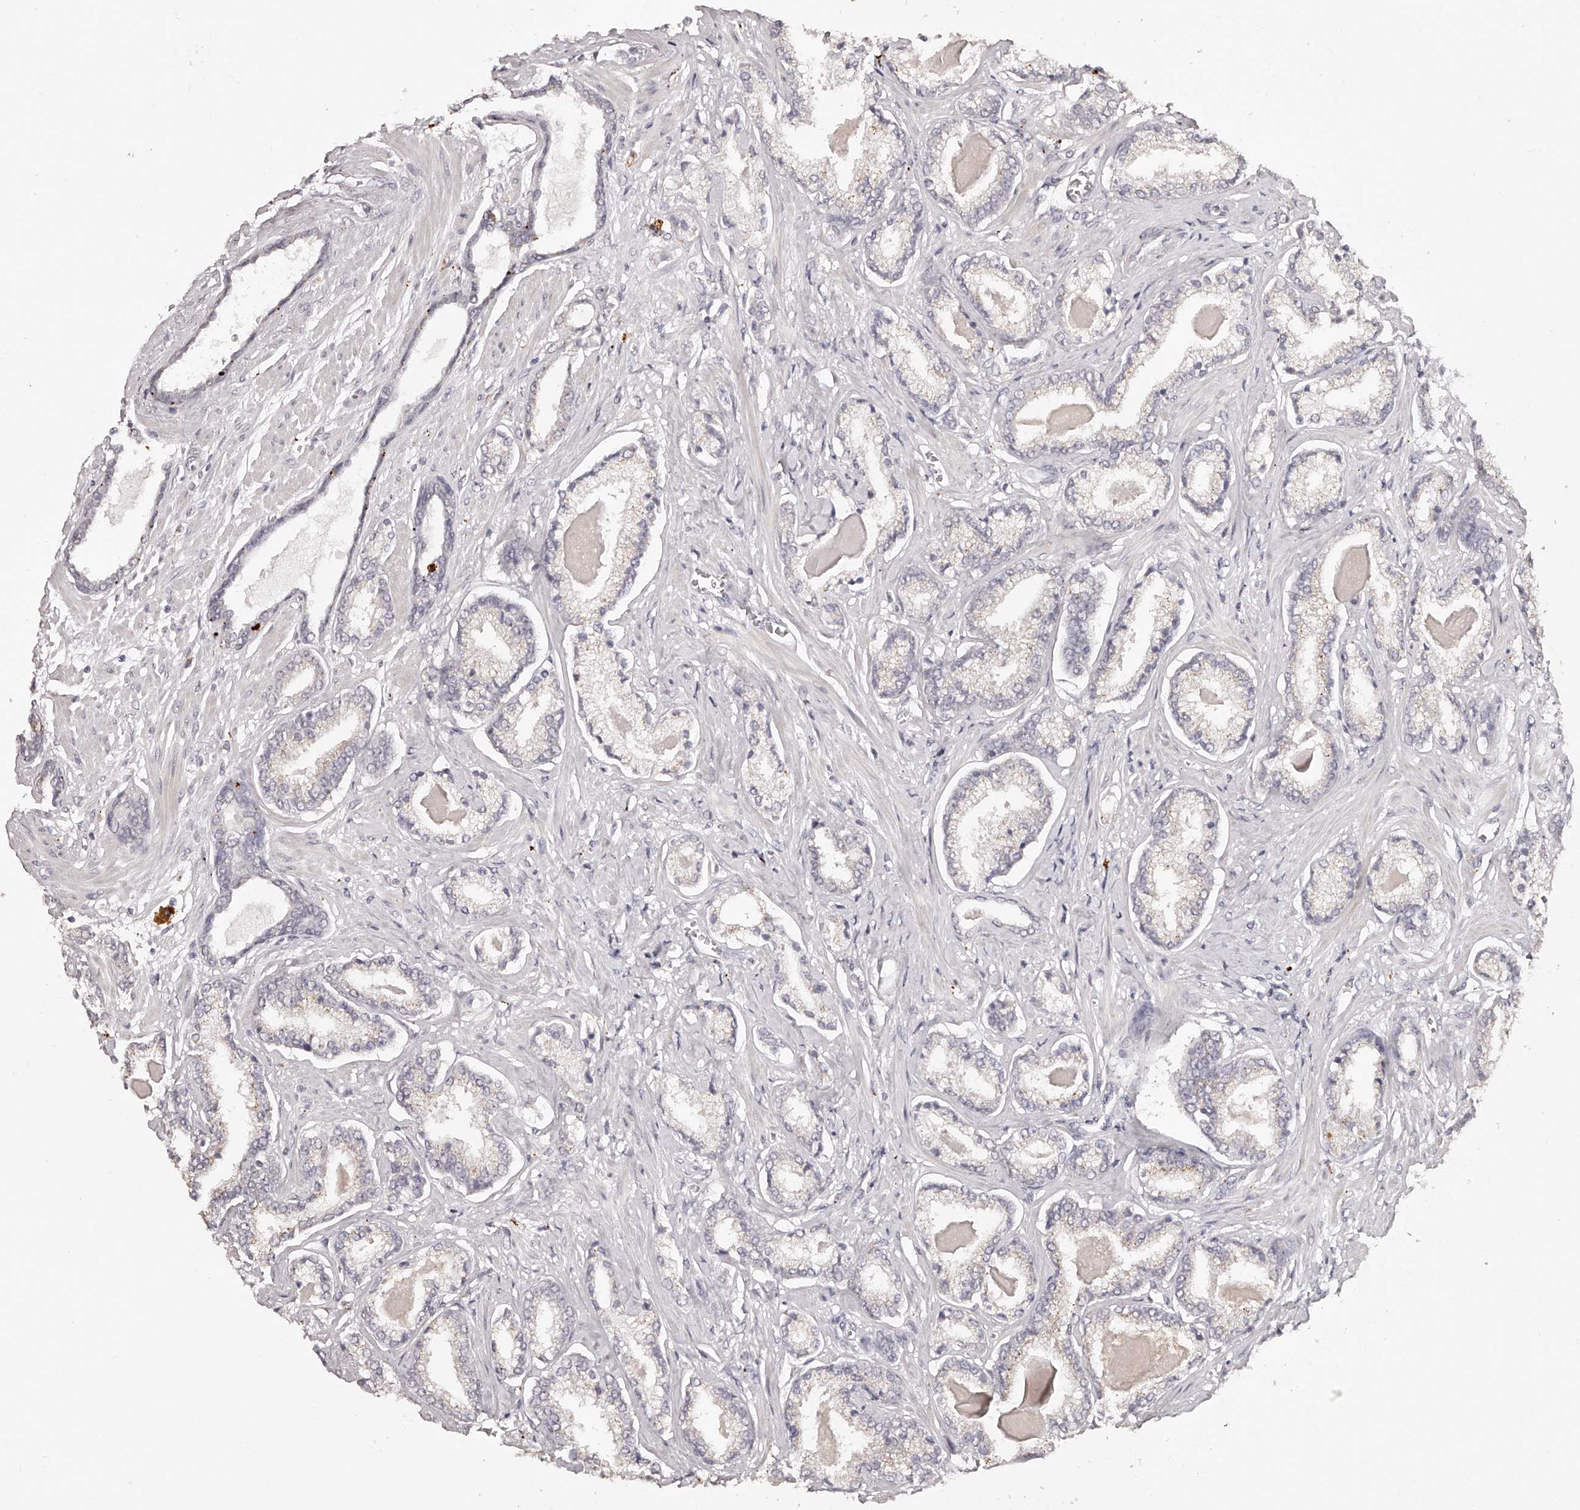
{"staining": {"intensity": "negative", "quantity": "none", "location": "none"}, "tissue": "prostate cancer", "cell_type": "Tumor cells", "image_type": "cancer", "snomed": [{"axis": "morphology", "description": "Adenocarcinoma, Low grade"}, {"axis": "topography", "description": "Prostate"}], "caption": "Immunohistochemical staining of prostate cancer exhibits no significant positivity in tumor cells. The staining is performed using DAB (3,3'-diaminobenzidine) brown chromogen with nuclei counter-stained in using hematoxylin.", "gene": "SLC35D3", "patient": {"sex": "male", "age": 70}}